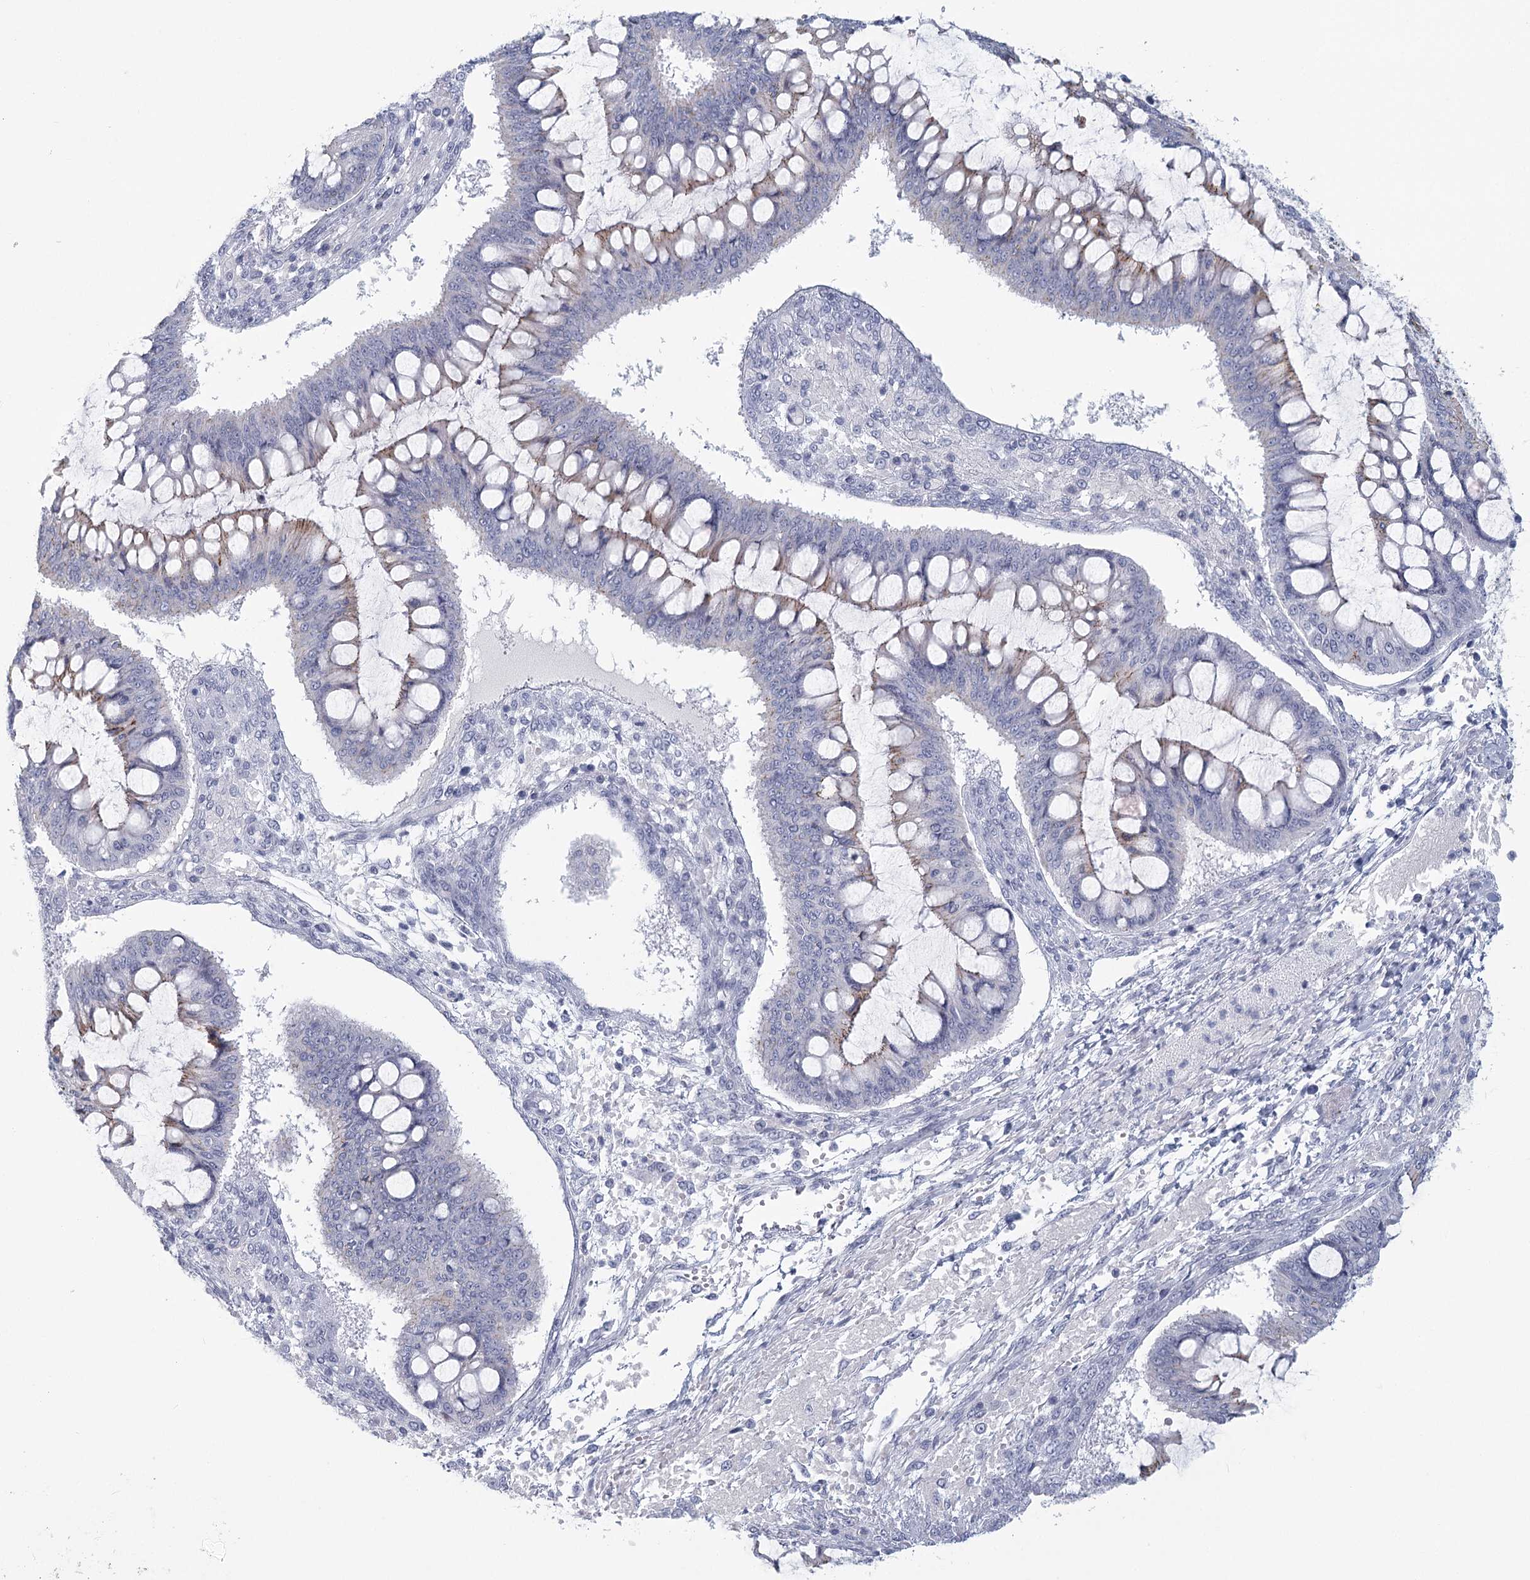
{"staining": {"intensity": "weak", "quantity": "<25%", "location": "cytoplasmic/membranous"}, "tissue": "ovarian cancer", "cell_type": "Tumor cells", "image_type": "cancer", "snomed": [{"axis": "morphology", "description": "Cystadenocarcinoma, mucinous, NOS"}, {"axis": "topography", "description": "Ovary"}], "caption": "DAB immunohistochemical staining of mucinous cystadenocarcinoma (ovarian) demonstrates no significant staining in tumor cells.", "gene": "WNT8B", "patient": {"sex": "female", "age": 73}}